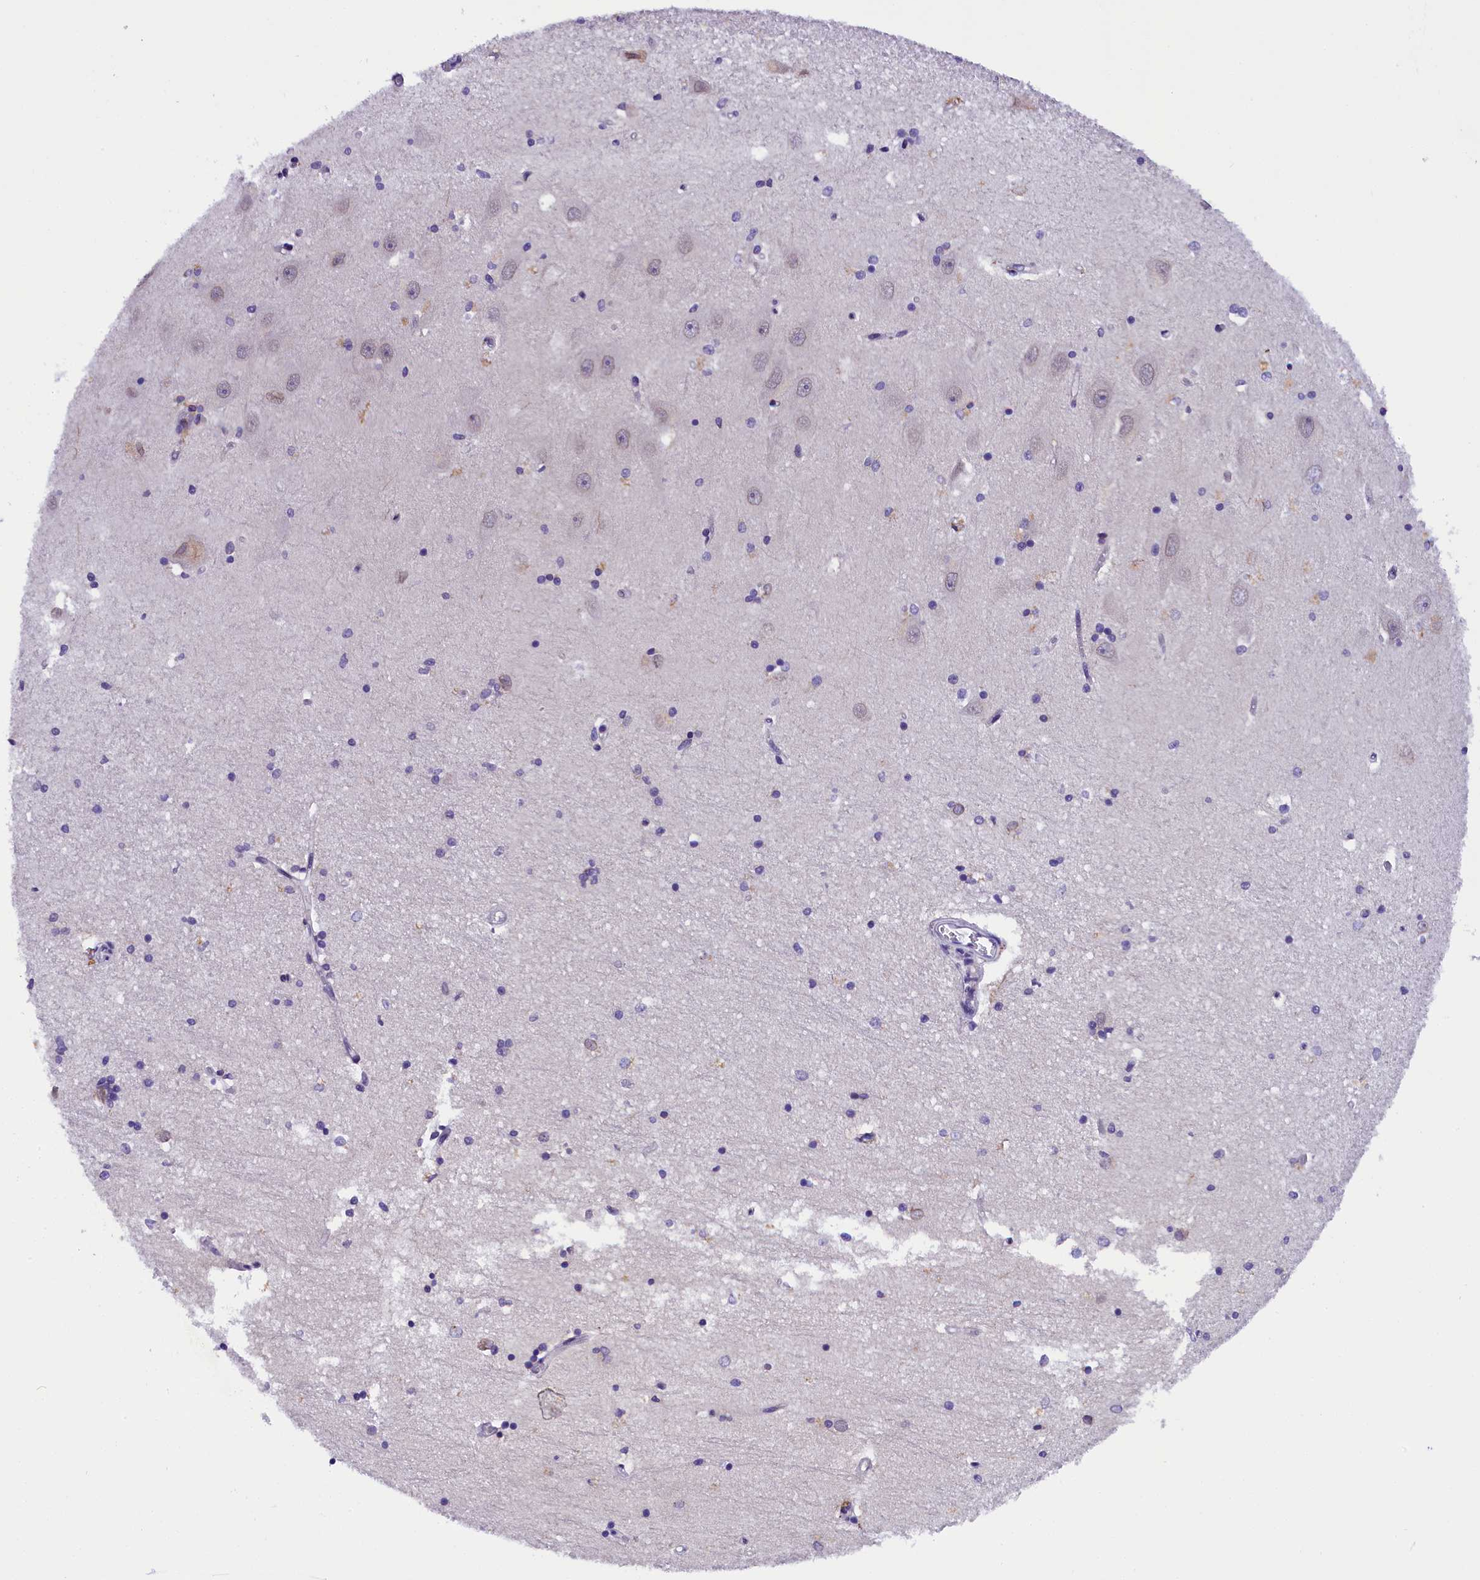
{"staining": {"intensity": "moderate", "quantity": "<25%", "location": "cytoplasmic/membranous"}, "tissue": "hippocampus", "cell_type": "Glial cells", "image_type": "normal", "snomed": [{"axis": "morphology", "description": "Normal tissue, NOS"}, {"axis": "topography", "description": "Hippocampus"}], "caption": "A photomicrograph of hippocampus stained for a protein reveals moderate cytoplasmic/membranous brown staining in glial cells.", "gene": "IQCN", "patient": {"sex": "male", "age": 45}}